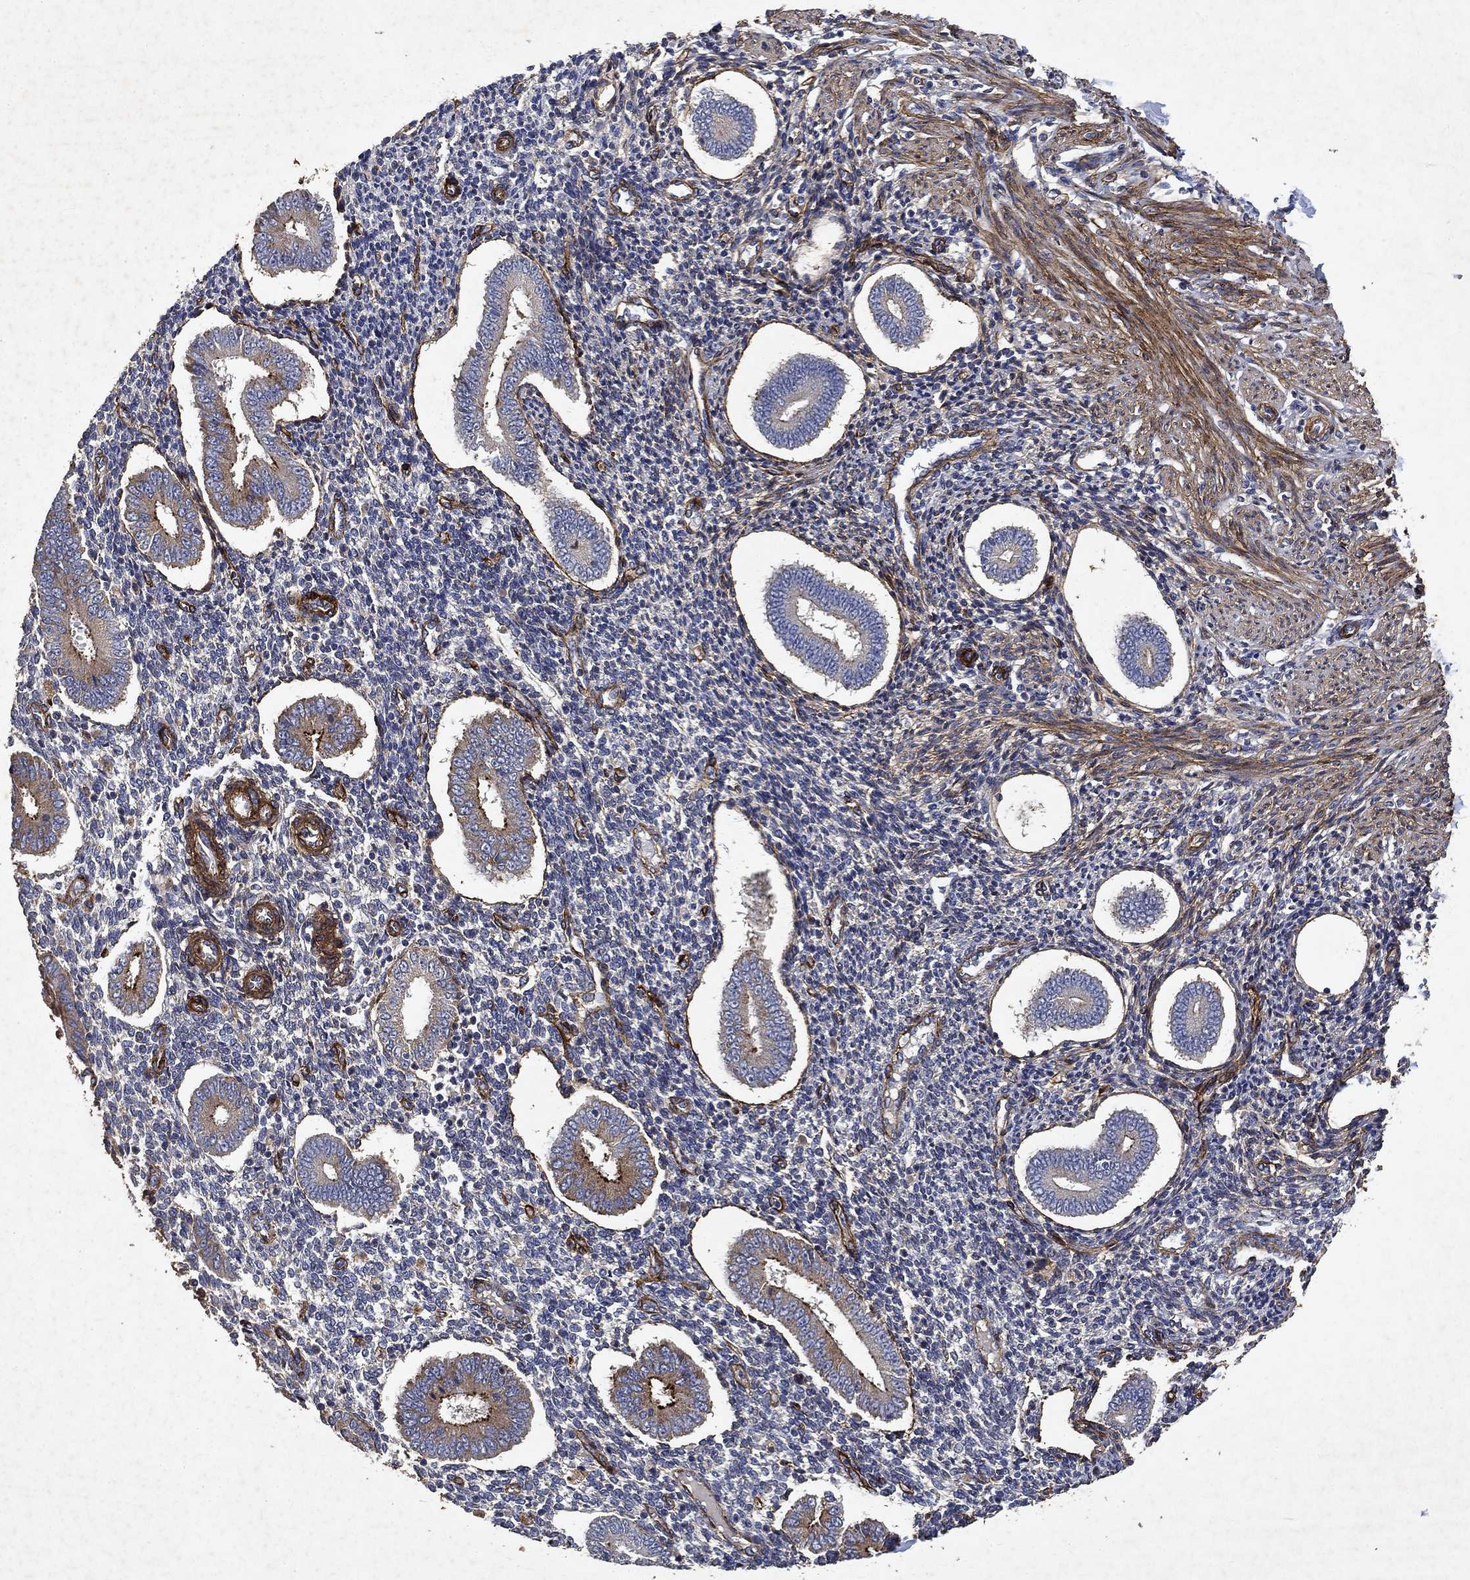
{"staining": {"intensity": "negative", "quantity": "none", "location": "none"}, "tissue": "endometrium", "cell_type": "Cells in endometrial stroma", "image_type": "normal", "snomed": [{"axis": "morphology", "description": "Normal tissue, NOS"}, {"axis": "topography", "description": "Endometrium"}], "caption": "An IHC photomicrograph of normal endometrium is shown. There is no staining in cells in endometrial stroma of endometrium.", "gene": "COL4A2", "patient": {"sex": "female", "age": 40}}